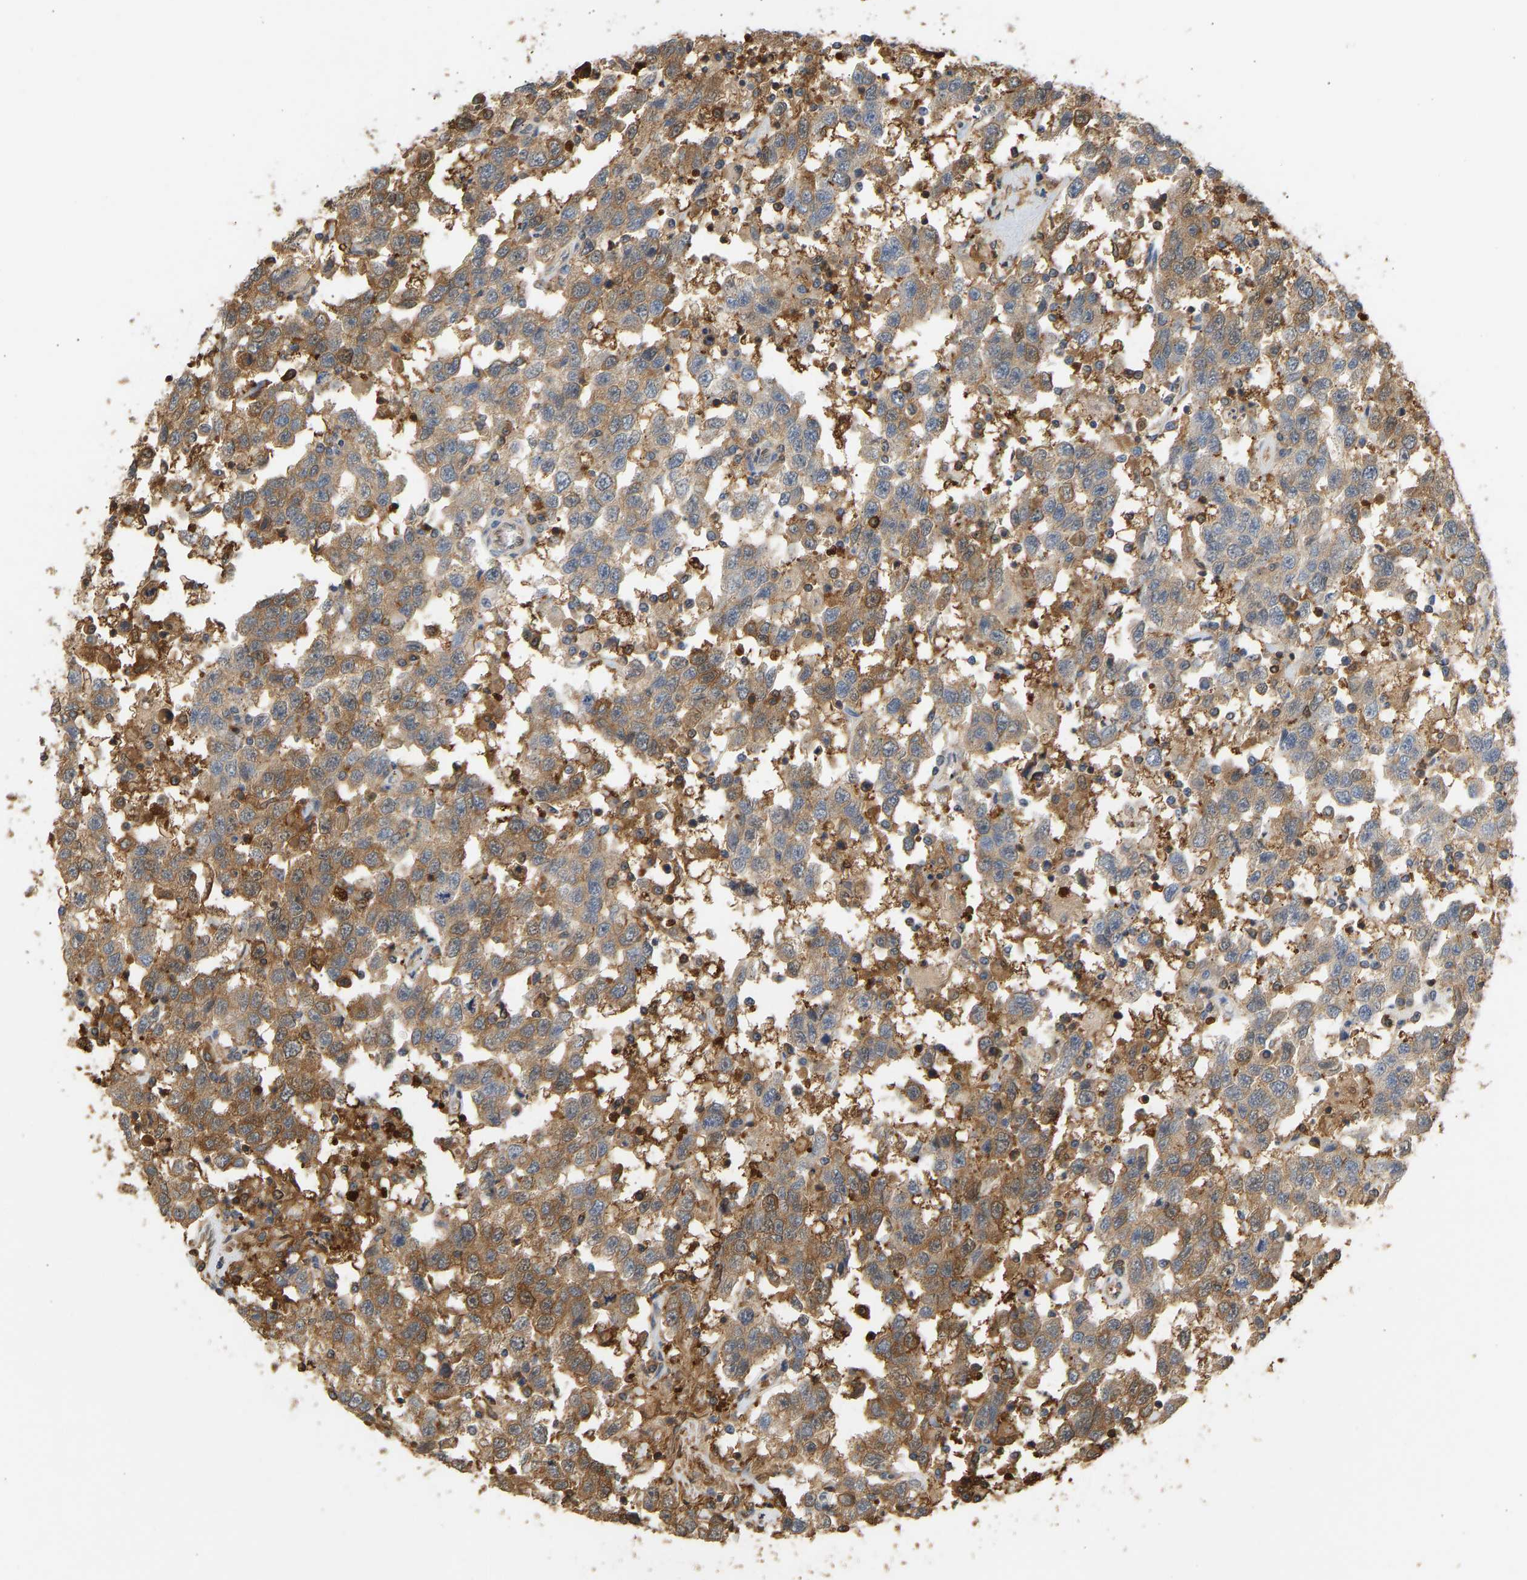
{"staining": {"intensity": "moderate", "quantity": ">75%", "location": "cytoplasmic/membranous"}, "tissue": "testis cancer", "cell_type": "Tumor cells", "image_type": "cancer", "snomed": [{"axis": "morphology", "description": "Seminoma, NOS"}, {"axis": "topography", "description": "Testis"}], "caption": "This is a photomicrograph of IHC staining of testis cancer, which shows moderate staining in the cytoplasmic/membranous of tumor cells.", "gene": "ENO1", "patient": {"sex": "male", "age": 41}}